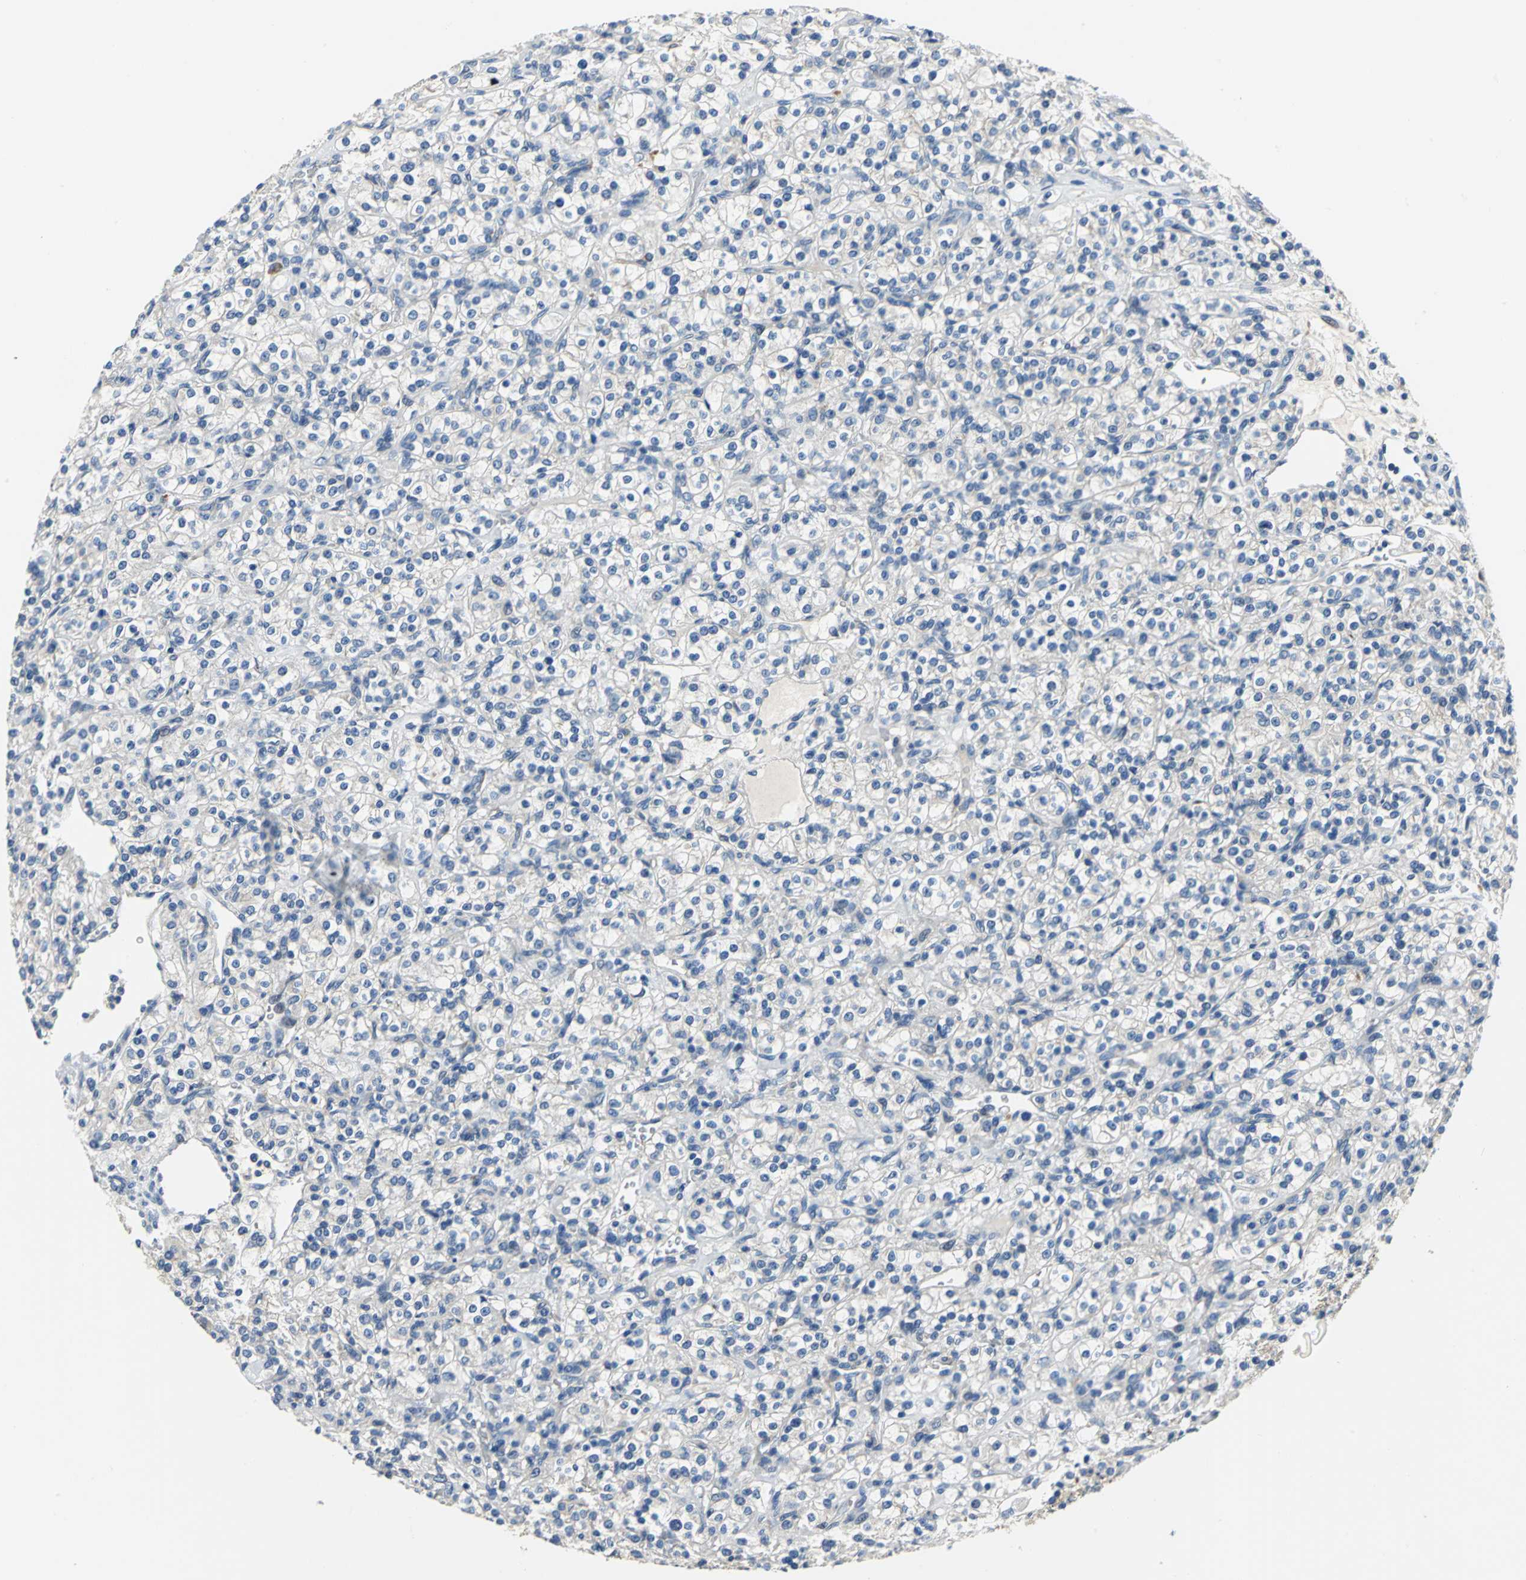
{"staining": {"intensity": "weak", "quantity": "25%-75%", "location": "cytoplasmic/membranous"}, "tissue": "renal cancer", "cell_type": "Tumor cells", "image_type": "cancer", "snomed": [{"axis": "morphology", "description": "Adenocarcinoma, NOS"}, {"axis": "topography", "description": "Kidney"}], "caption": "Protein staining shows weak cytoplasmic/membranous positivity in about 25%-75% of tumor cells in renal cancer. The staining is performed using DAB brown chromogen to label protein expression. The nuclei are counter-stained blue using hematoxylin.", "gene": "RASD2", "patient": {"sex": "male", "age": 77}}